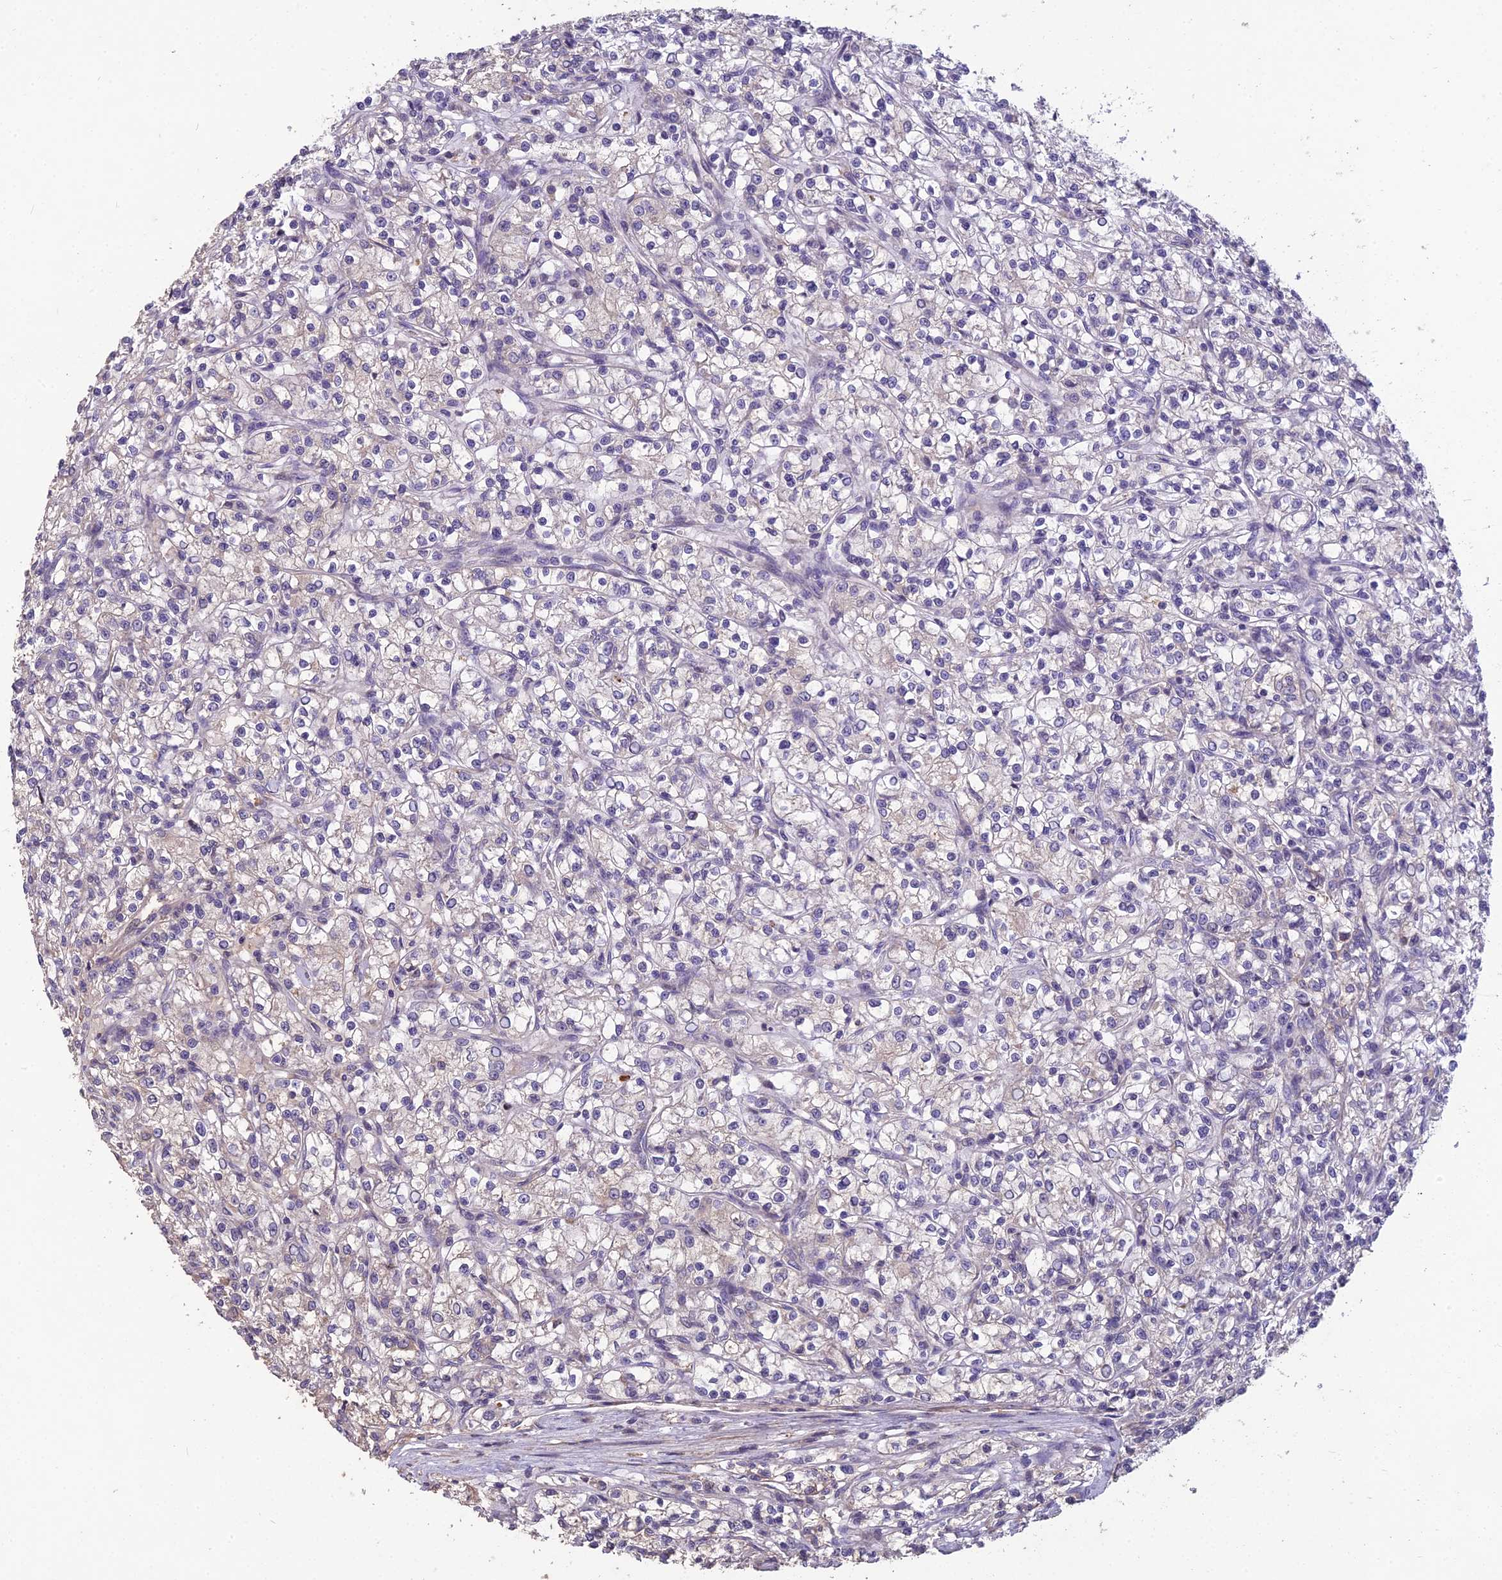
{"staining": {"intensity": "negative", "quantity": "none", "location": "none"}, "tissue": "renal cancer", "cell_type": "Tumor cells", "image_type": "cancer", "snomed": [{"axis": "morphology", "description": "Adenocarcinoma, NOS"}, {"axis": "topography", "description": "Kidney"}], "caption": "This micrograph is of renal cancer stained with immunohistochemistry to label a protein in brown with the nuclei are counter-stained blue. There is no positivity in tumor cells.", "gene": "CEACAM16", "patient": {"sex": "female", "age": 59}}